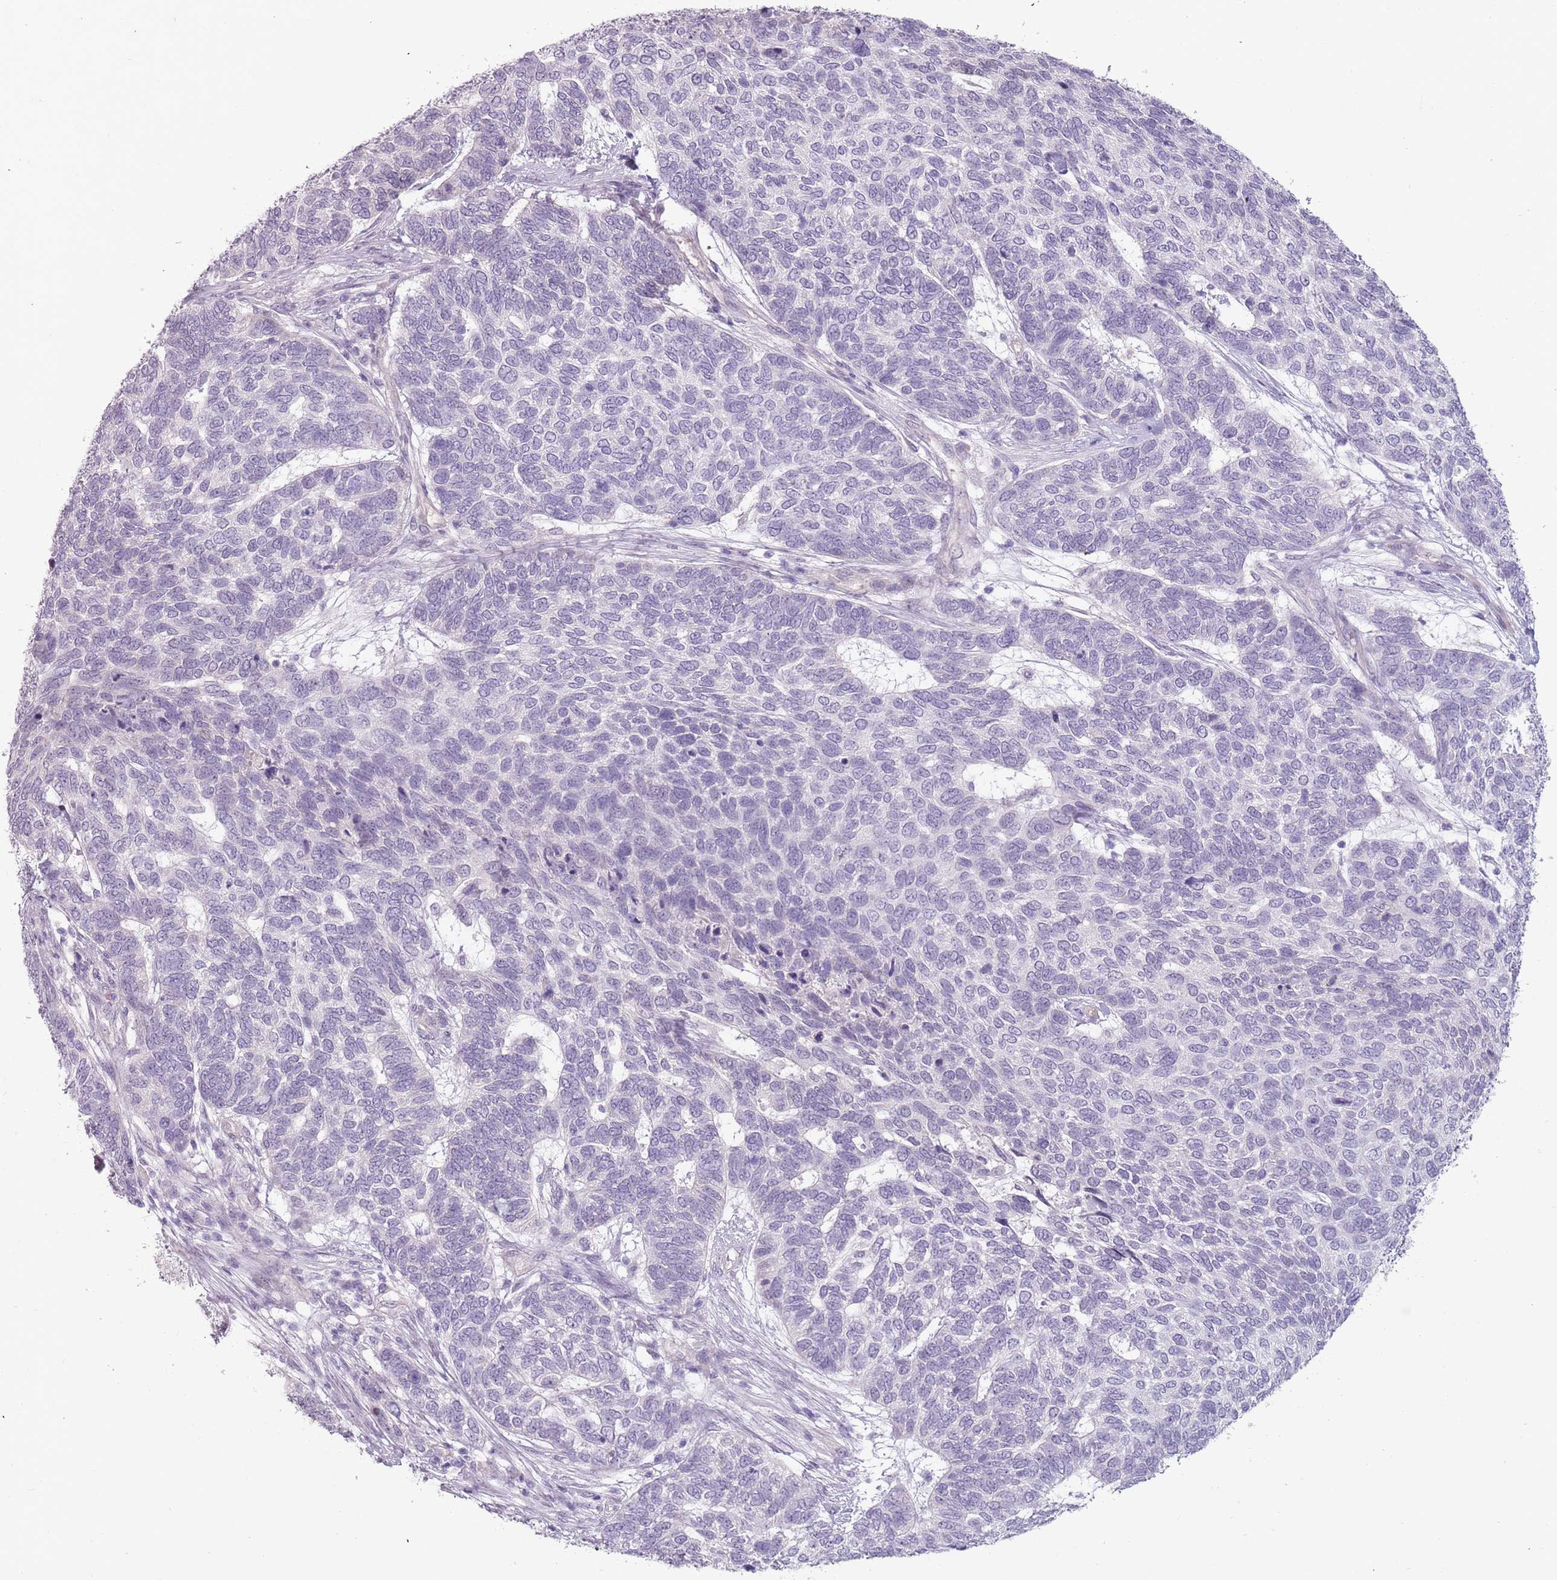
{"staining": {"intensity": "negative", "quantity": "none", "location": "none"}, "tissue": "skin cancer", "cell_type": "Tumor cells", "image_type": "cancer", "snomed": [{"axis": "morphology", "description": "Basal cell carcinoma"}, {"axis": "topography", "description": "Skin"}], "caption": "Tumor cells are negative for brown protein staining in skin cancer.", "gene": "RFX2", "patient": {"sex": "female", "age": 65}}